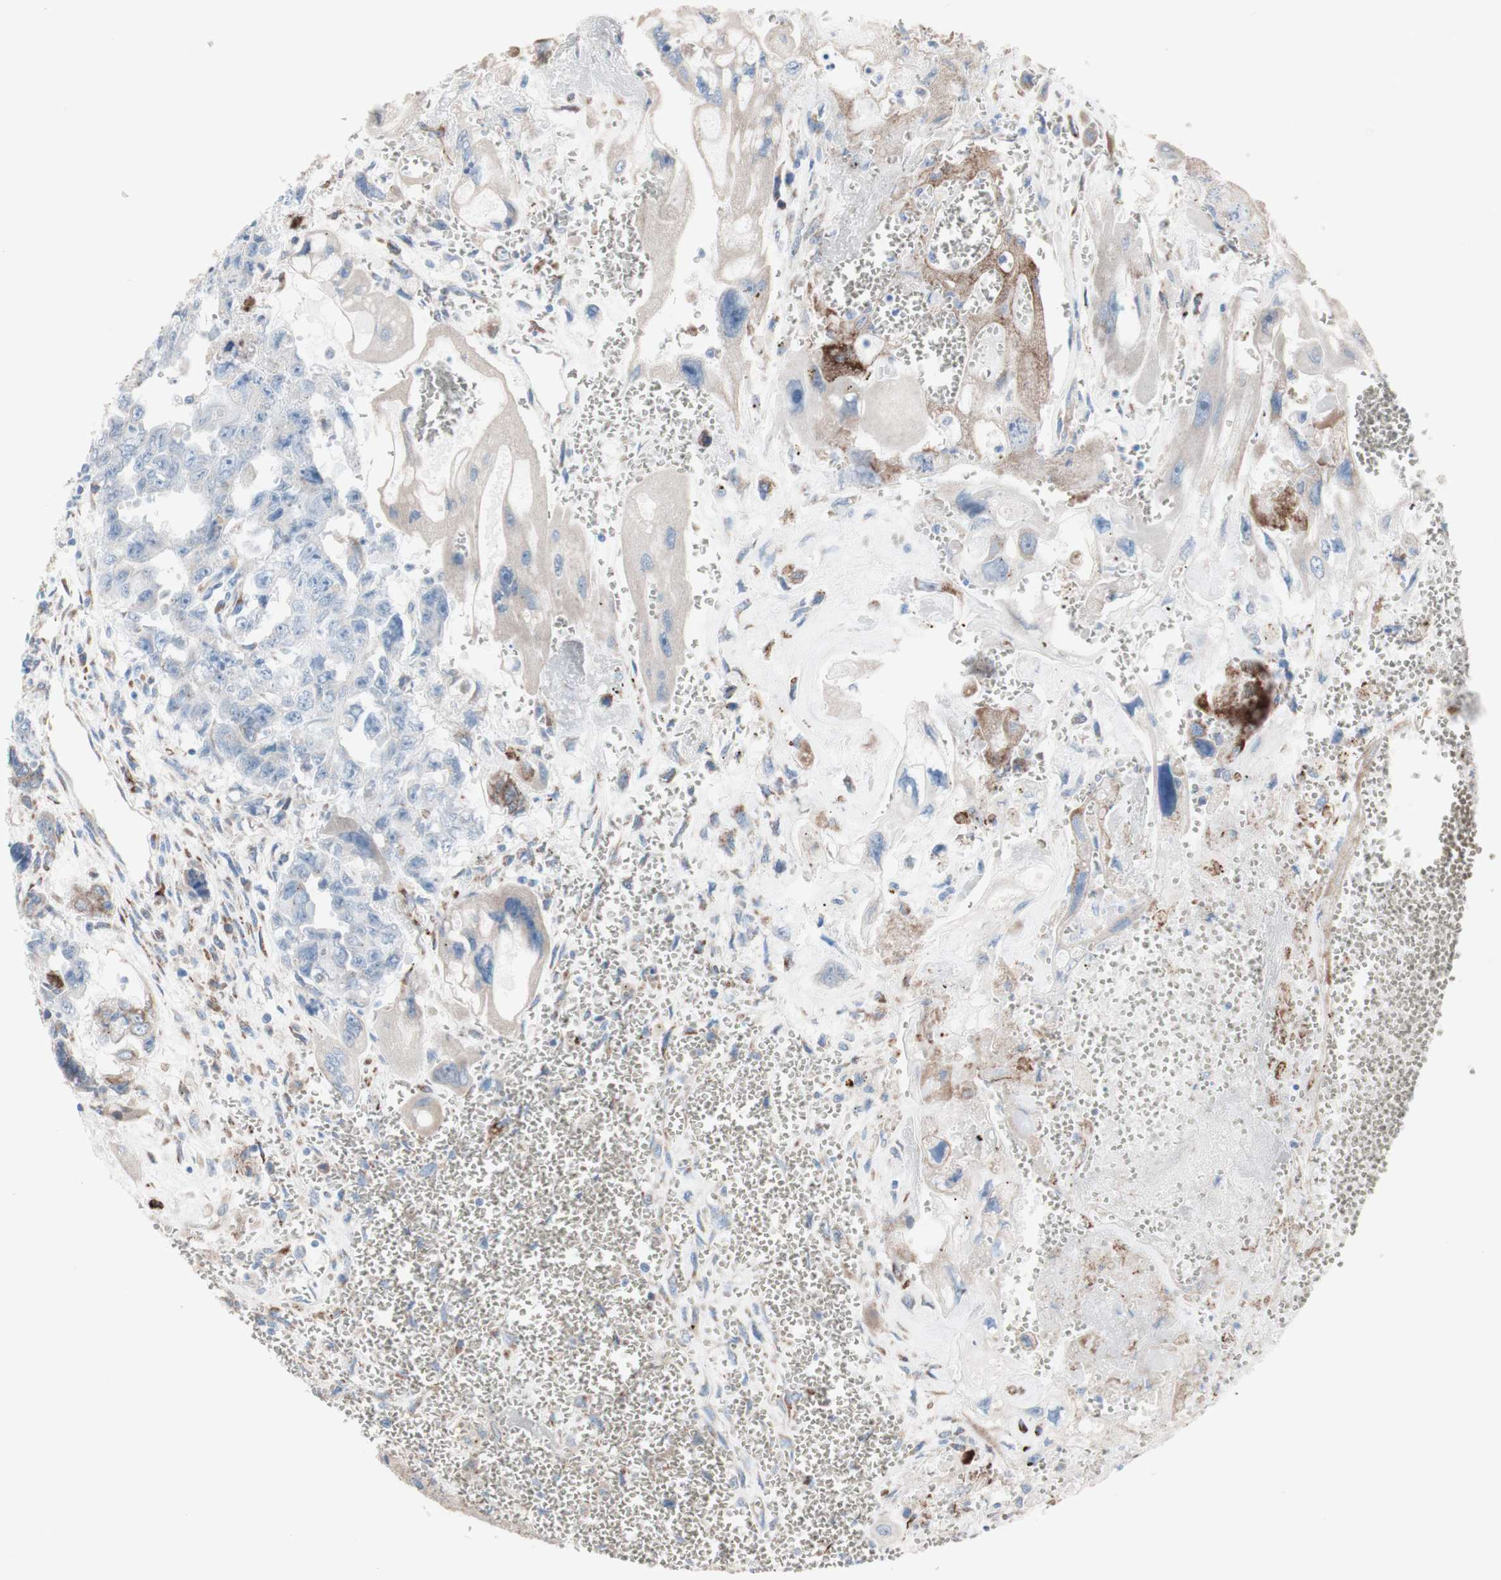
{"staining": {"intensity": "negative", "quantity": "none", "location": "none"}, "tissue": "testis cancer", "cell_type": "Tumor cells", "image_type": "cancer", "snomed": [{"axis": "morphology", "description": "Carcinoma, Embryonal, NOS"}, {"axis": "topography", "description": "Testis"}], "caption": "DAB (3,3'-diaminobenzidine) immunohistochemical staining of human testis embryonal carcinoma exhibits no significant positivity in tumor cells.", "gene": "AGPAT5", "patient": {"sex": "male", "age": 28}}